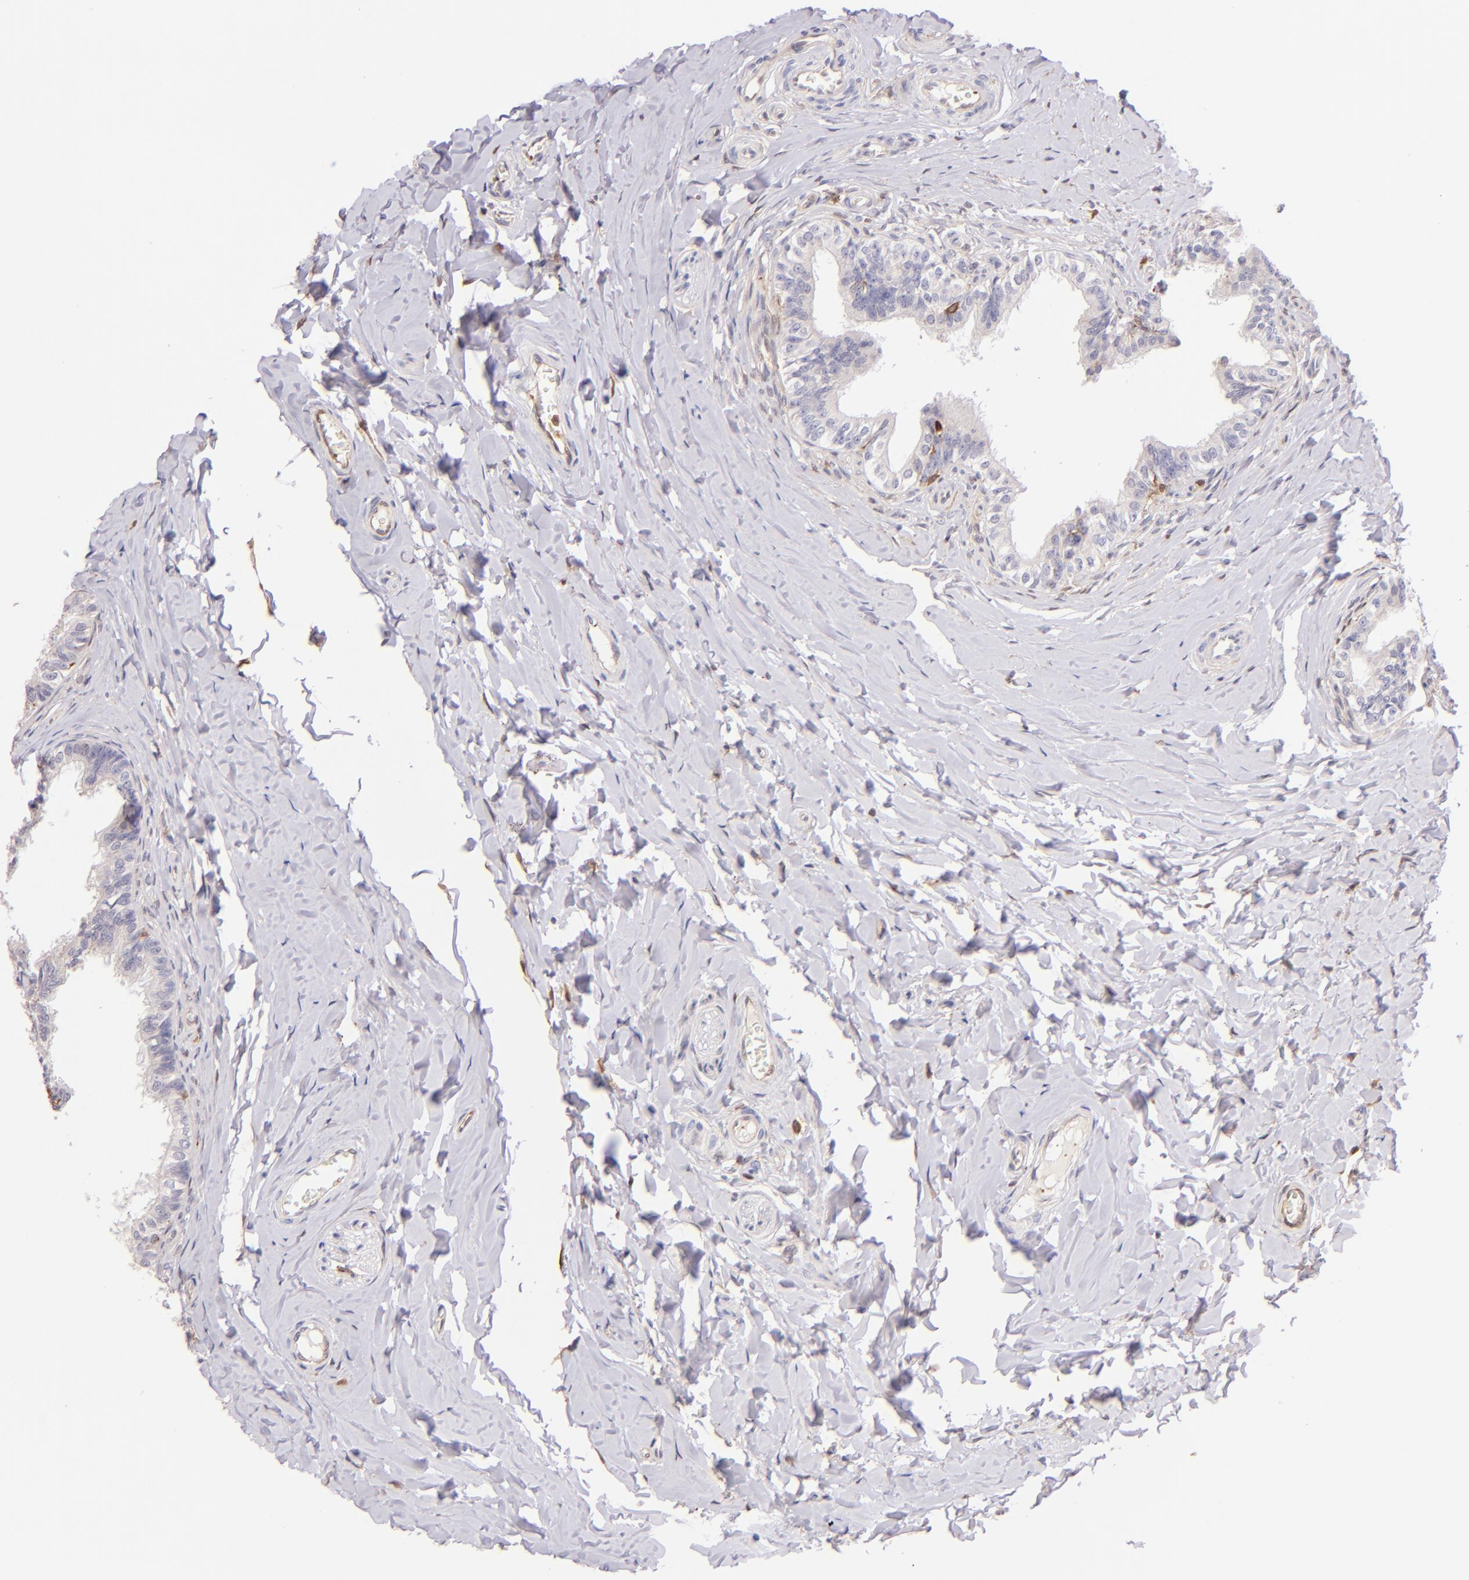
{"staining": {"intensity": "weak", "quantity": ">75%", "location": "cytoplasmic/membranous"}, "tissue": "epididymis", "cell_type": "Glandular cells", "image_type": "normal", "snomed": [{"axis": "morphology", "description": "Normal tissue, NOS"}, {"axis": "topography", "description": "Soft tissue"}, {"axis": "topography", "description": "Epididymis"}], "caption": "Epididymis stained with DAB (3,3'-diaminobenzidine) immunohistochemistry displays low levels of weak cytoplasmic/membranous staining in about >75% of glandular cells.", "gene": "BTK", "patient": {"sex": "male", "age": 26}}